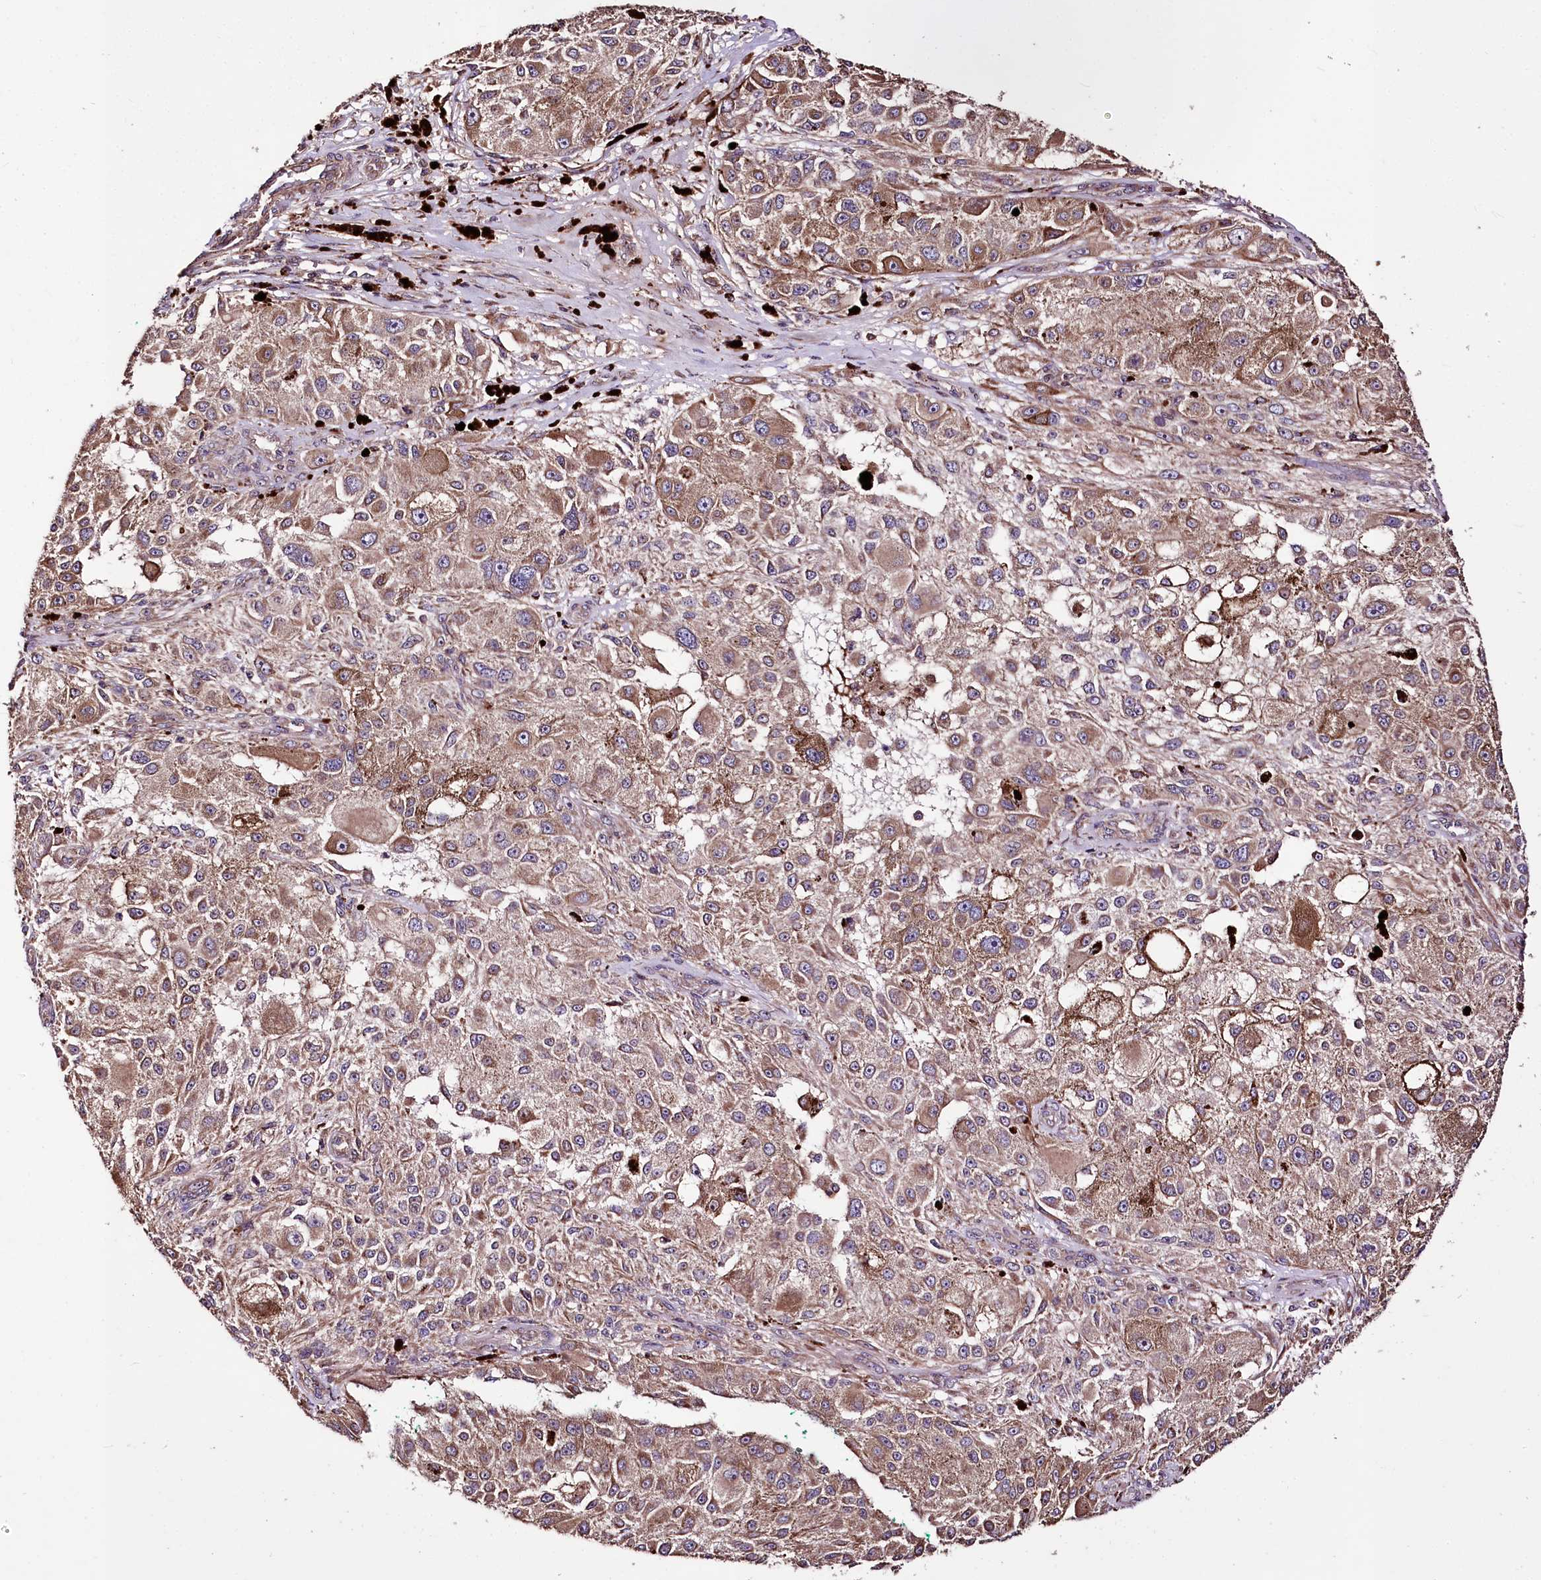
{"staining": {"intensity": "moderate", "quantity": ">75%", "location": "cytoplasmic/membranous"}, "tissue": "melanoma", "cell_type": "Tumor cells", "image_type": "cancer", "snomed": [{"axis": "morphology", "description": "Necrosis, NOS"}, {"axis": "morphology", "description": "Malignant melanoma, NOS"}, {"axis": "topography", "description": "Skin"}], "caption": "Immunohistochemical staining of human melanoma shows medium levels of moderate cytoplasmic/membranous staining in about >75% of tumor cells. (Stains: DAB in brown, nuclei in blue, Microscopy: brightfield microscopy at high magnification).", "gene": "WWC1", "patient": {"sex": "female", "age": 87}}